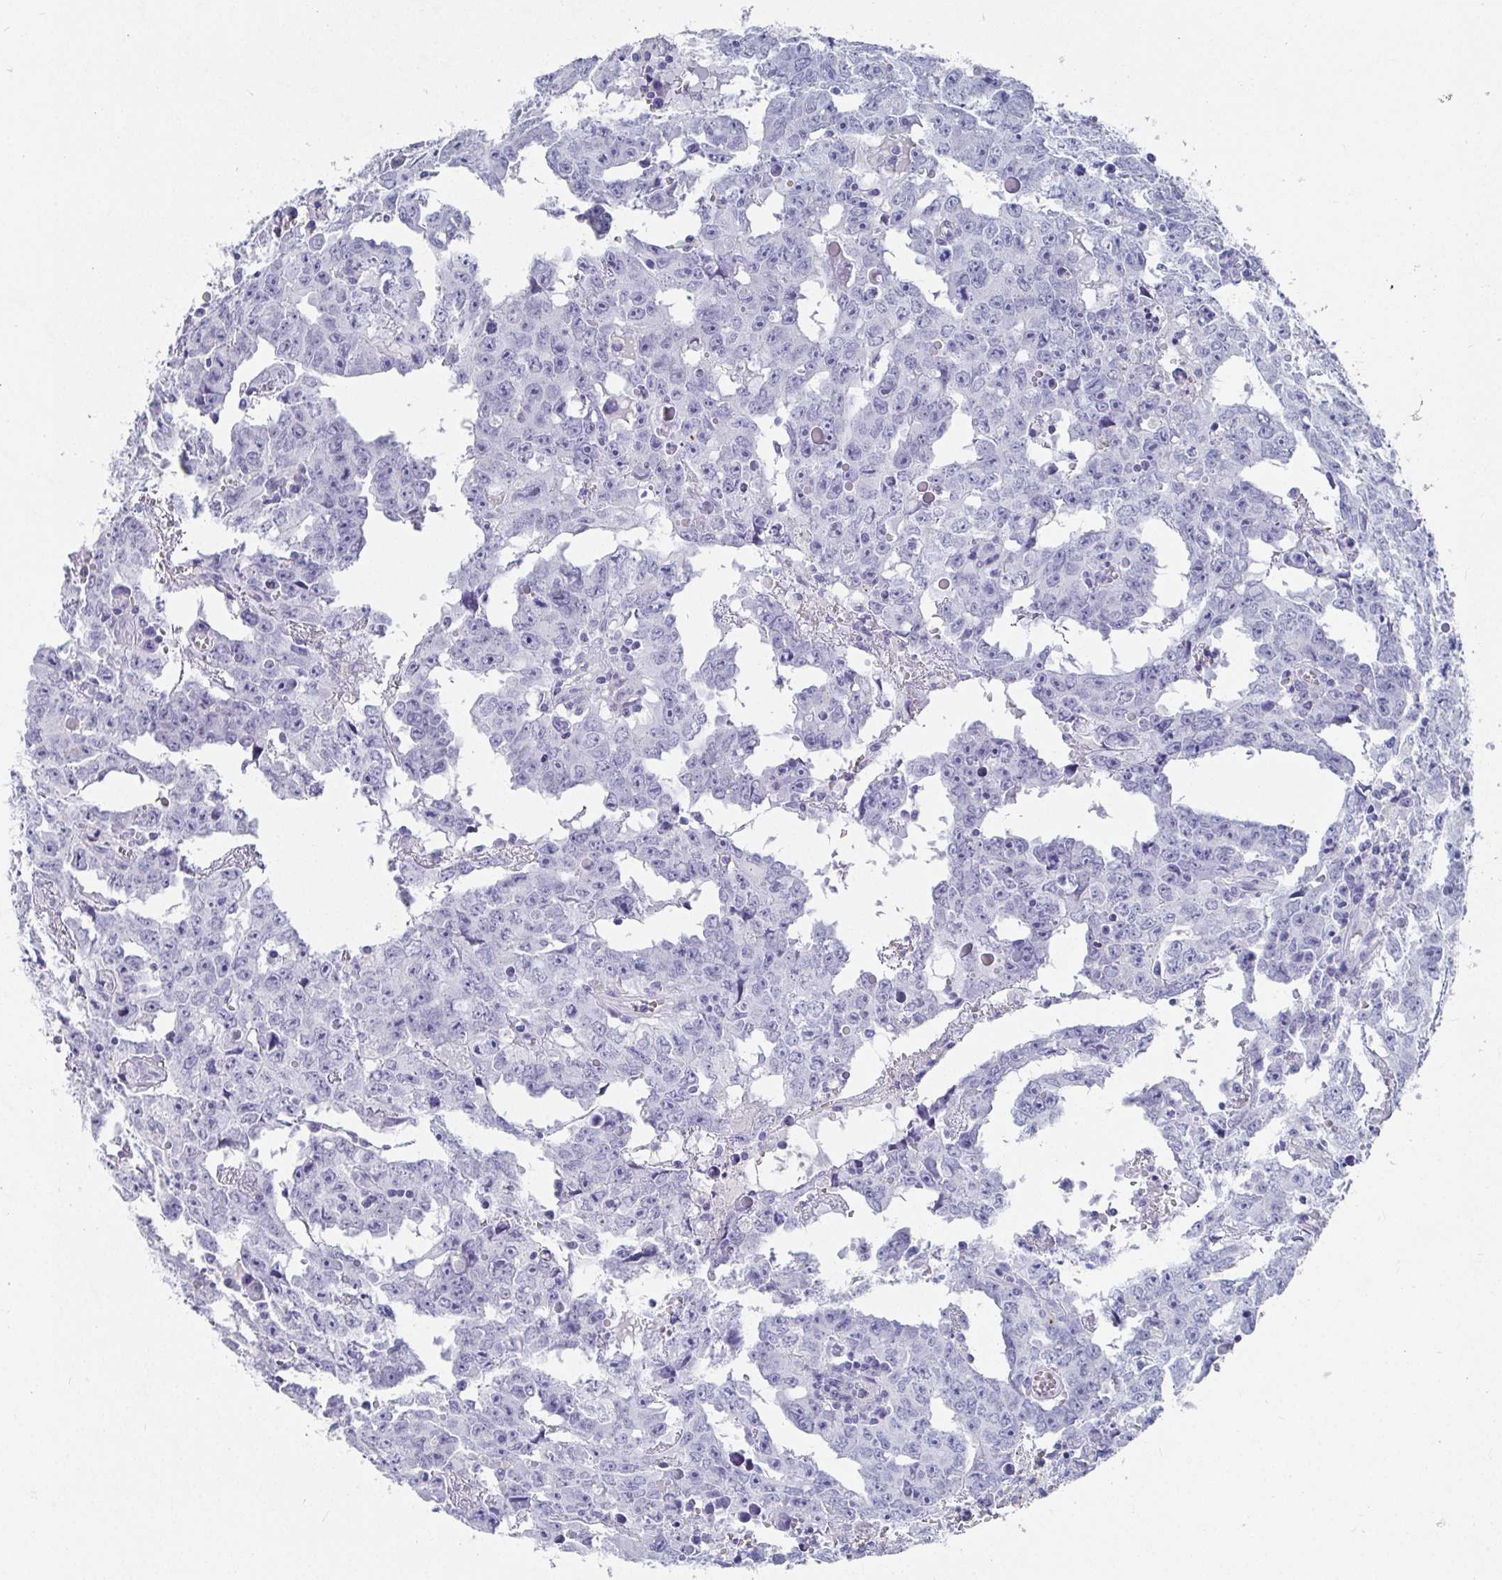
{"staining": {"intensity": "negative", "quantity": "none", "location": "none"}, "tissue": "testis cancer", "cell_type": "Tumor cells", "image_type": "cancer", "snomed": [{"axis": "morphology", "description": "Carcinoma, Embryonal, NOS"}, {"axis": "topography", "description": "Testis"}], "caption": "DAB immunohistochemical staining of human testis cancer reveals no significant positivity in tumor cells.", "gene": "GRIA1", "patient": {"sex": "male", "age": 22}}